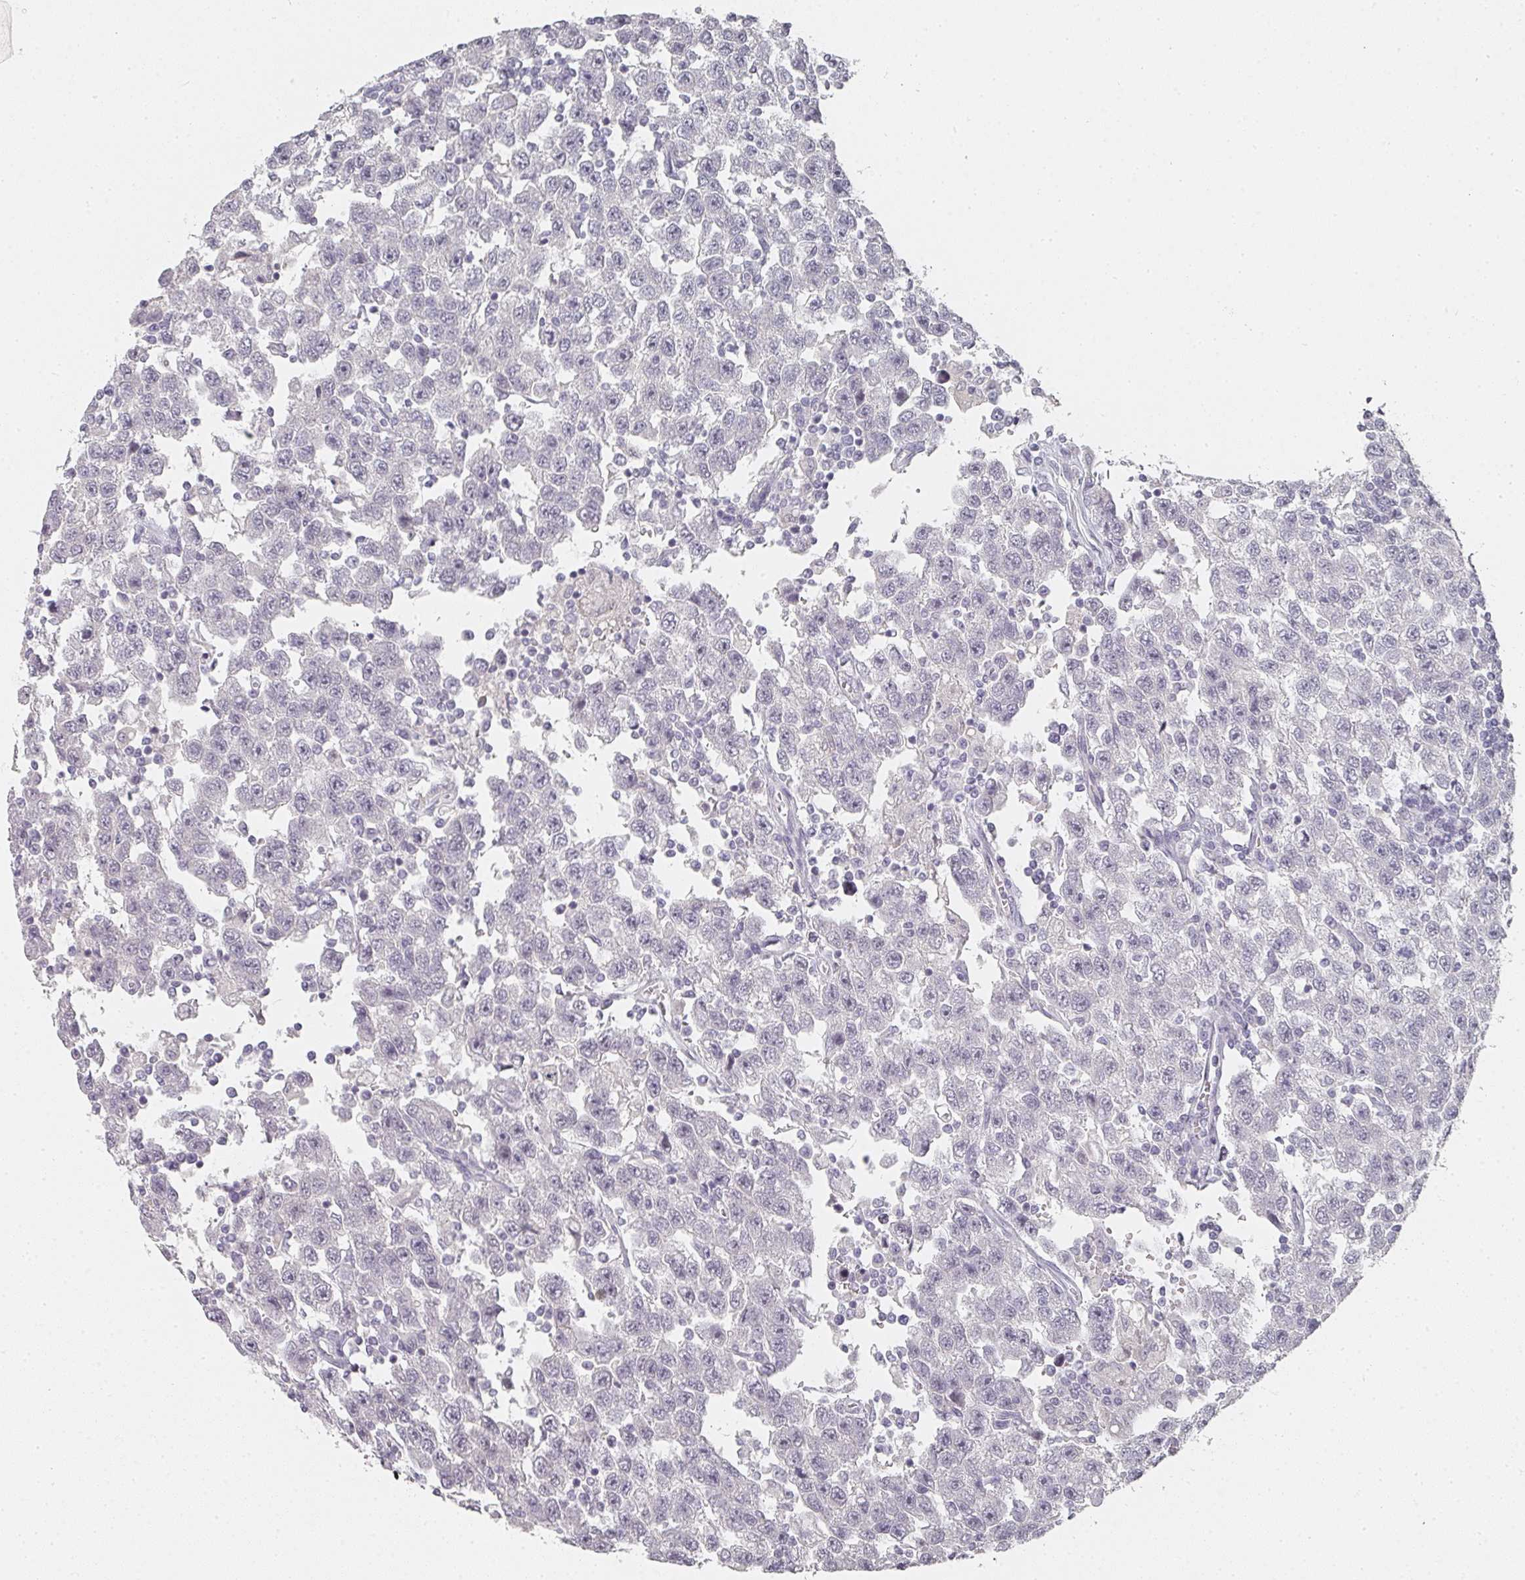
{"staining": {"intensity": "negative", "quantity": "none", "location": "none"}, "tissue": "testis cancer", "cell_type": "Tumor cells", "image_type": "cancer", "snomed": [{"axis": "morphology", "description": "Seminoma, NOS"}, {"axis": "topography", "description": "Testis"}], "caption": "Human testis seminoma stained for a protein using immunohistochemistry (IHC) displays no staining in tumor cells.", "gene": "SHISA2", "patient": {"sex": "male", "age": 41}}